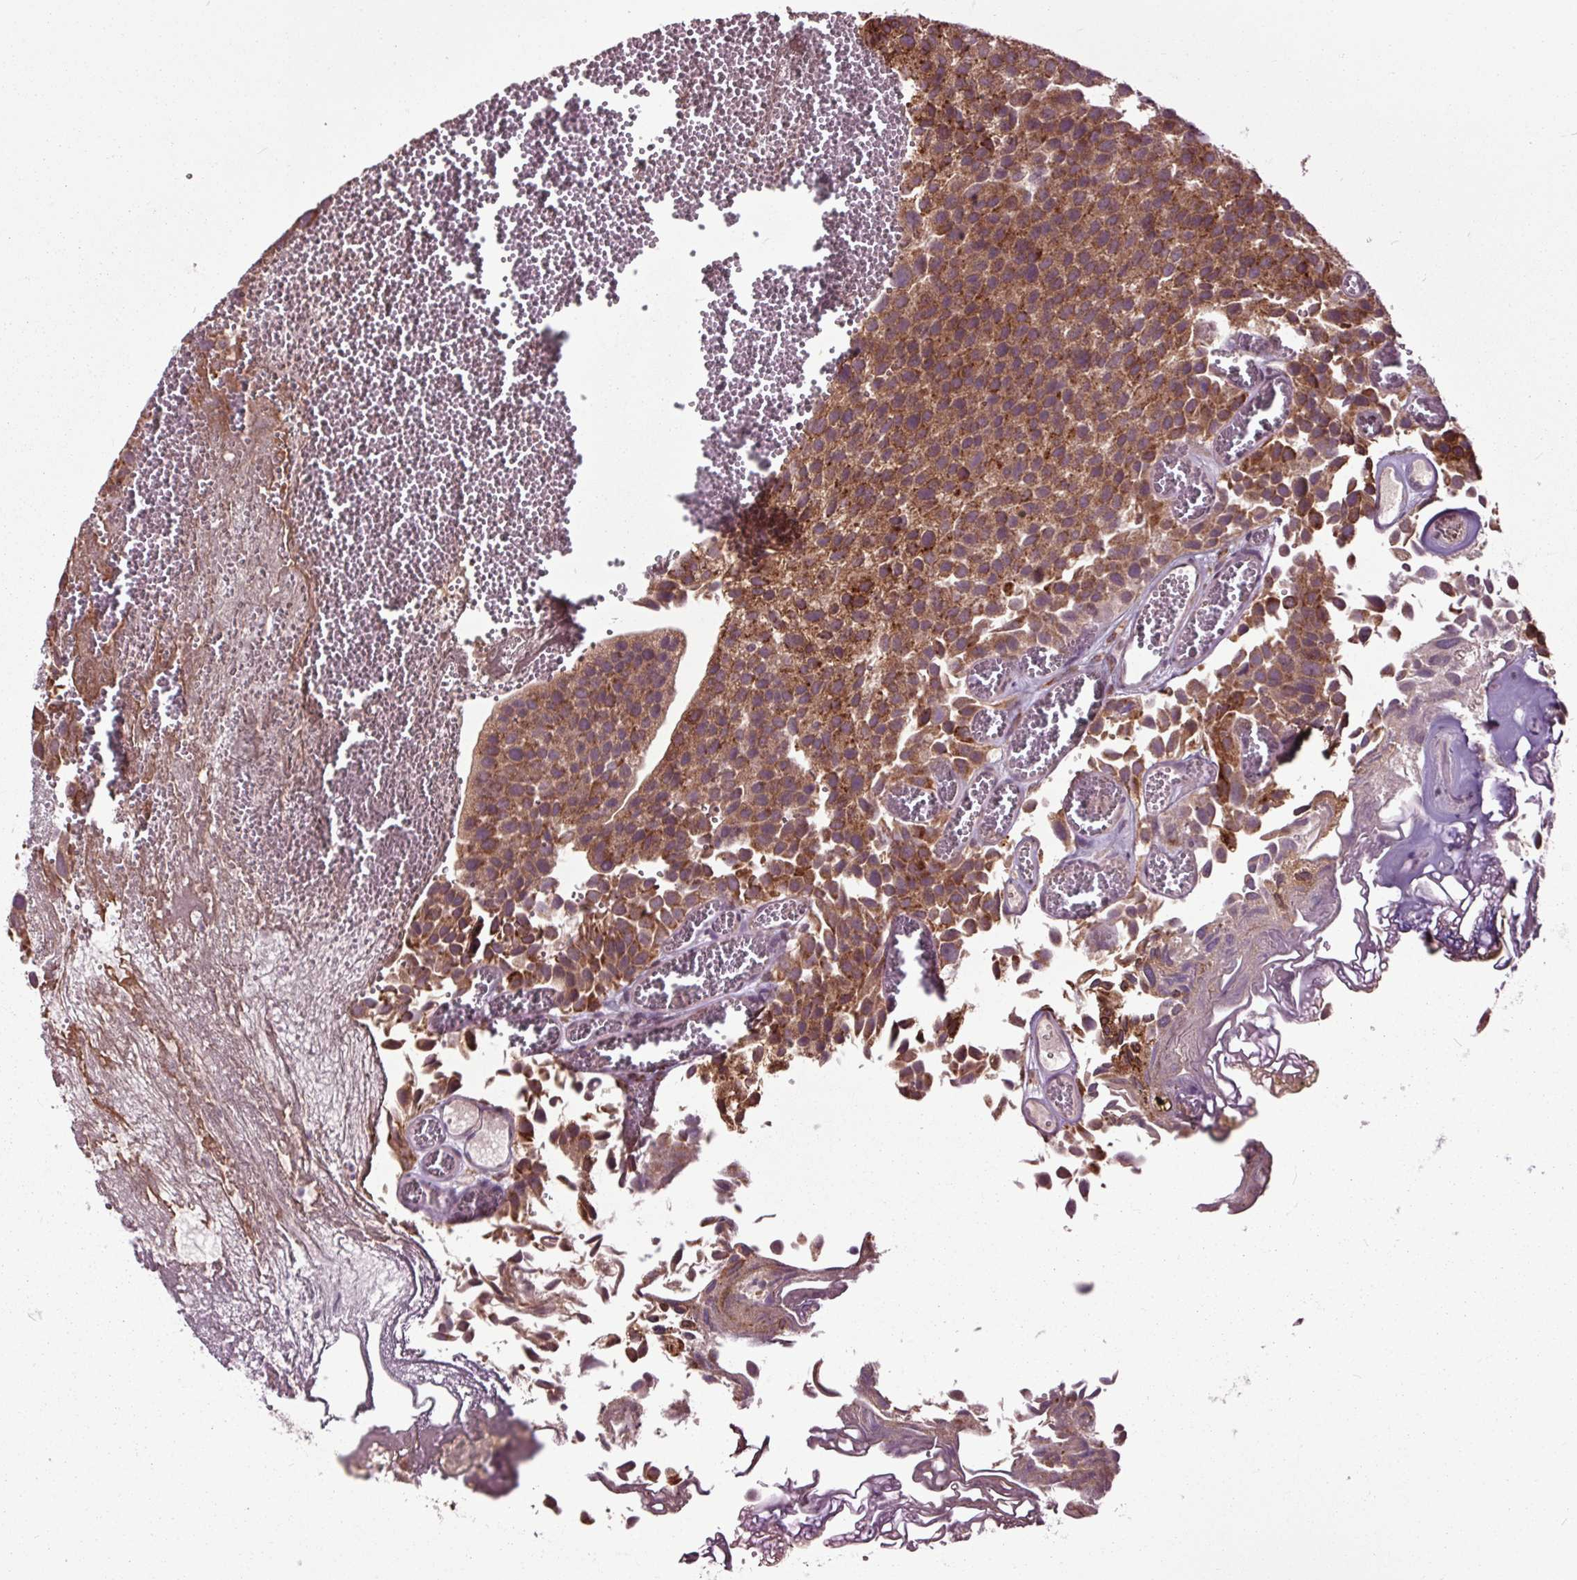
{"staining": {"intensity": "moderate", "quantity": ">75%", "location": "cytoplasmic/membranous"}, "tissue": "urothelial cancer", "cell_type": "Tumor cells", "image_type": "cancer", "snomed": [{"axis": "morphology", "description": "Urothelial carcinoma, Low grade"}, {"axis": "topography", "description": "Urinary bladder"}], "caption": "A brown stain labels moderate cytoplasmic/membranous staining of a protein in human urothelial cancer tumor cells.", "gene": "HAUS5", "patient": {"sex": "female", "age": 69}}